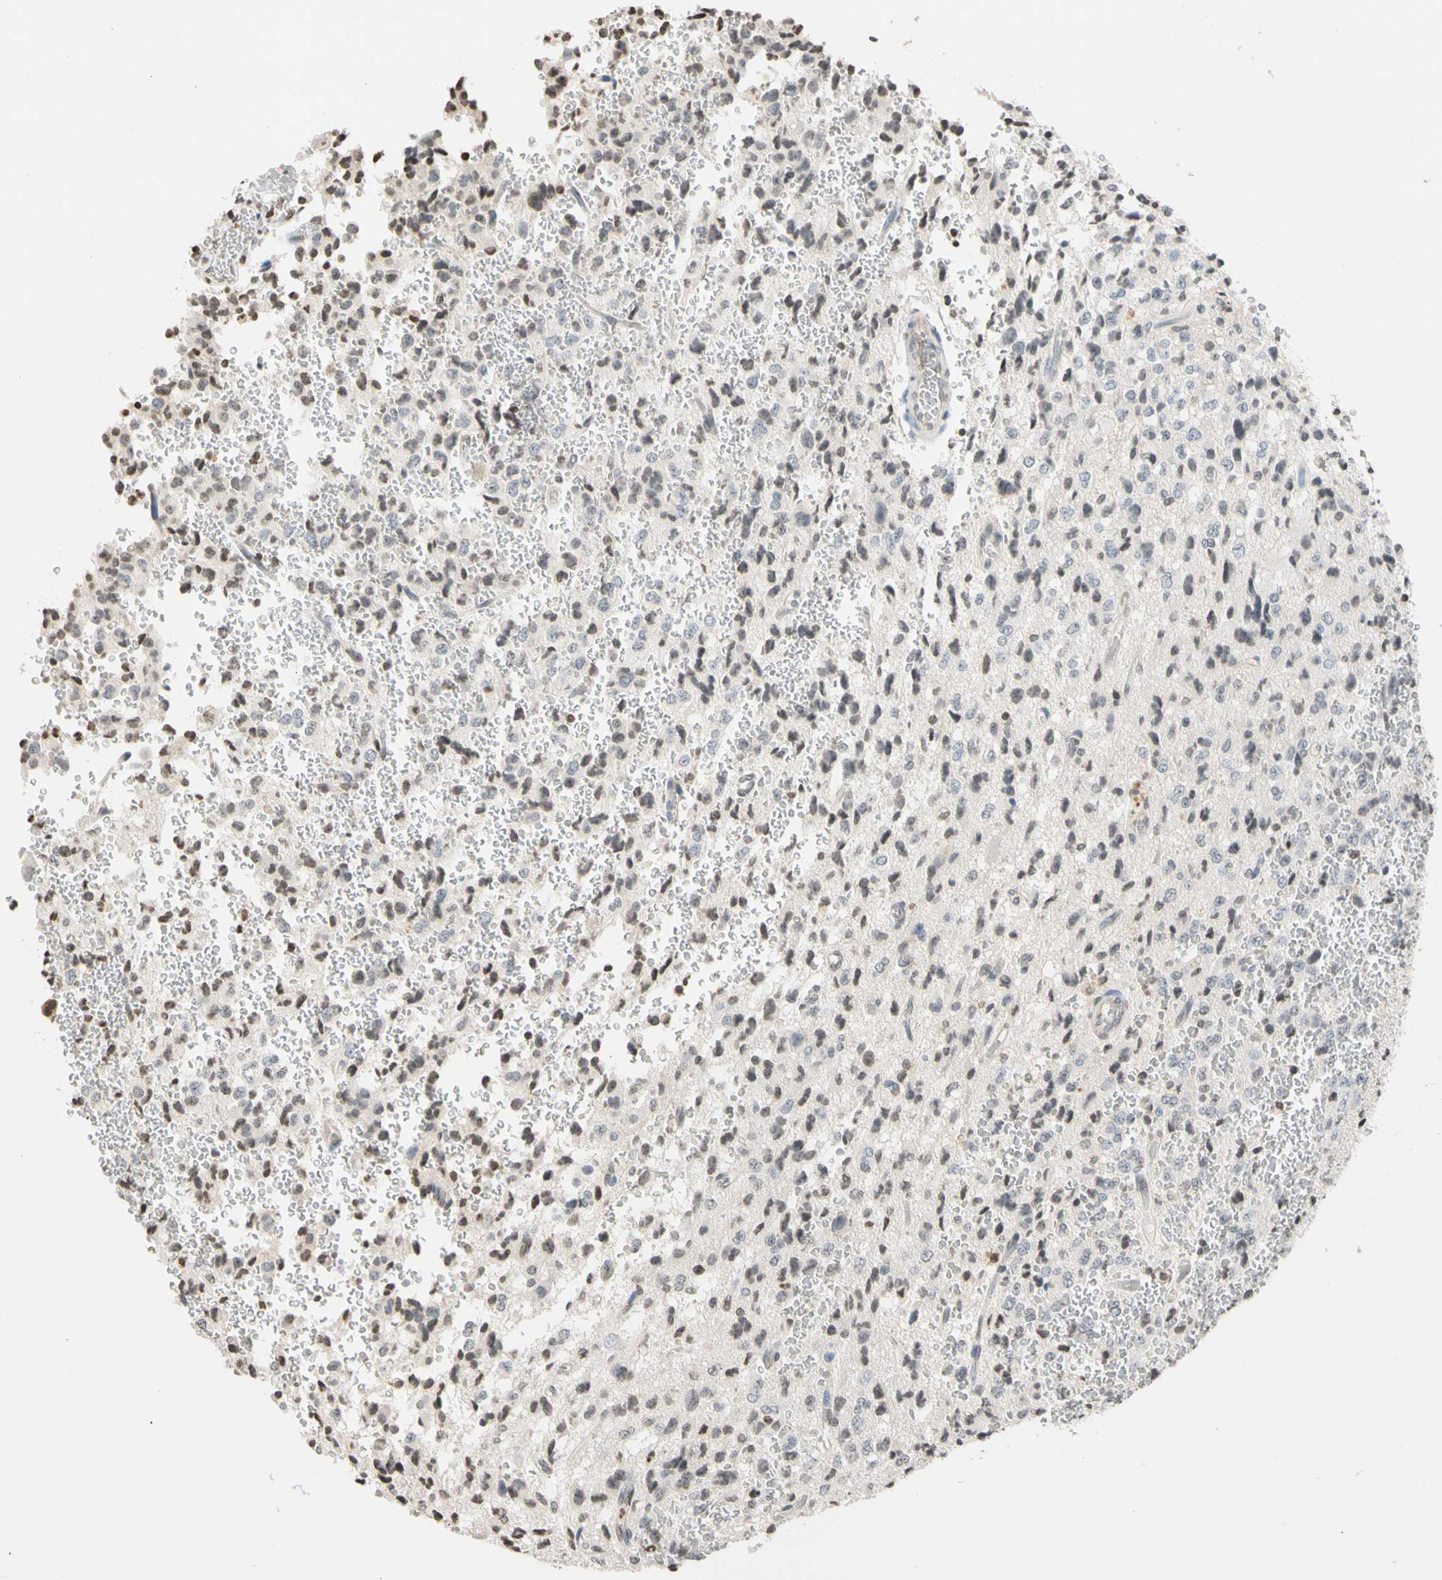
{"staining": {"intensity": "weak", "quantity": "<25%", "location": "nuclear"}, "tissue": "glioma", "cell_type": "Tumor cells", "image_type": "cancer", "snomed": [{"axis": "morphology", "description": "Glioma, malignant, High grade"}, {"axis": "topography", "description": "pancreas cauda"}], "caption": "Immunohistochemistry (IHC) histopathology image of neoplastic tissue: human high-grade glioma (malignant) stained with DAB (3,3'-diaminobenzidine) exhibits no significant protein positivity in tumor cells. Brightfield microscopy of immunohistochemistry (IHC) stained with DAB (brown) and hematoxylin (blue), captured at high magnification.", "gene": "GPX4", "patient": {"sex": "male", "age": 60}}